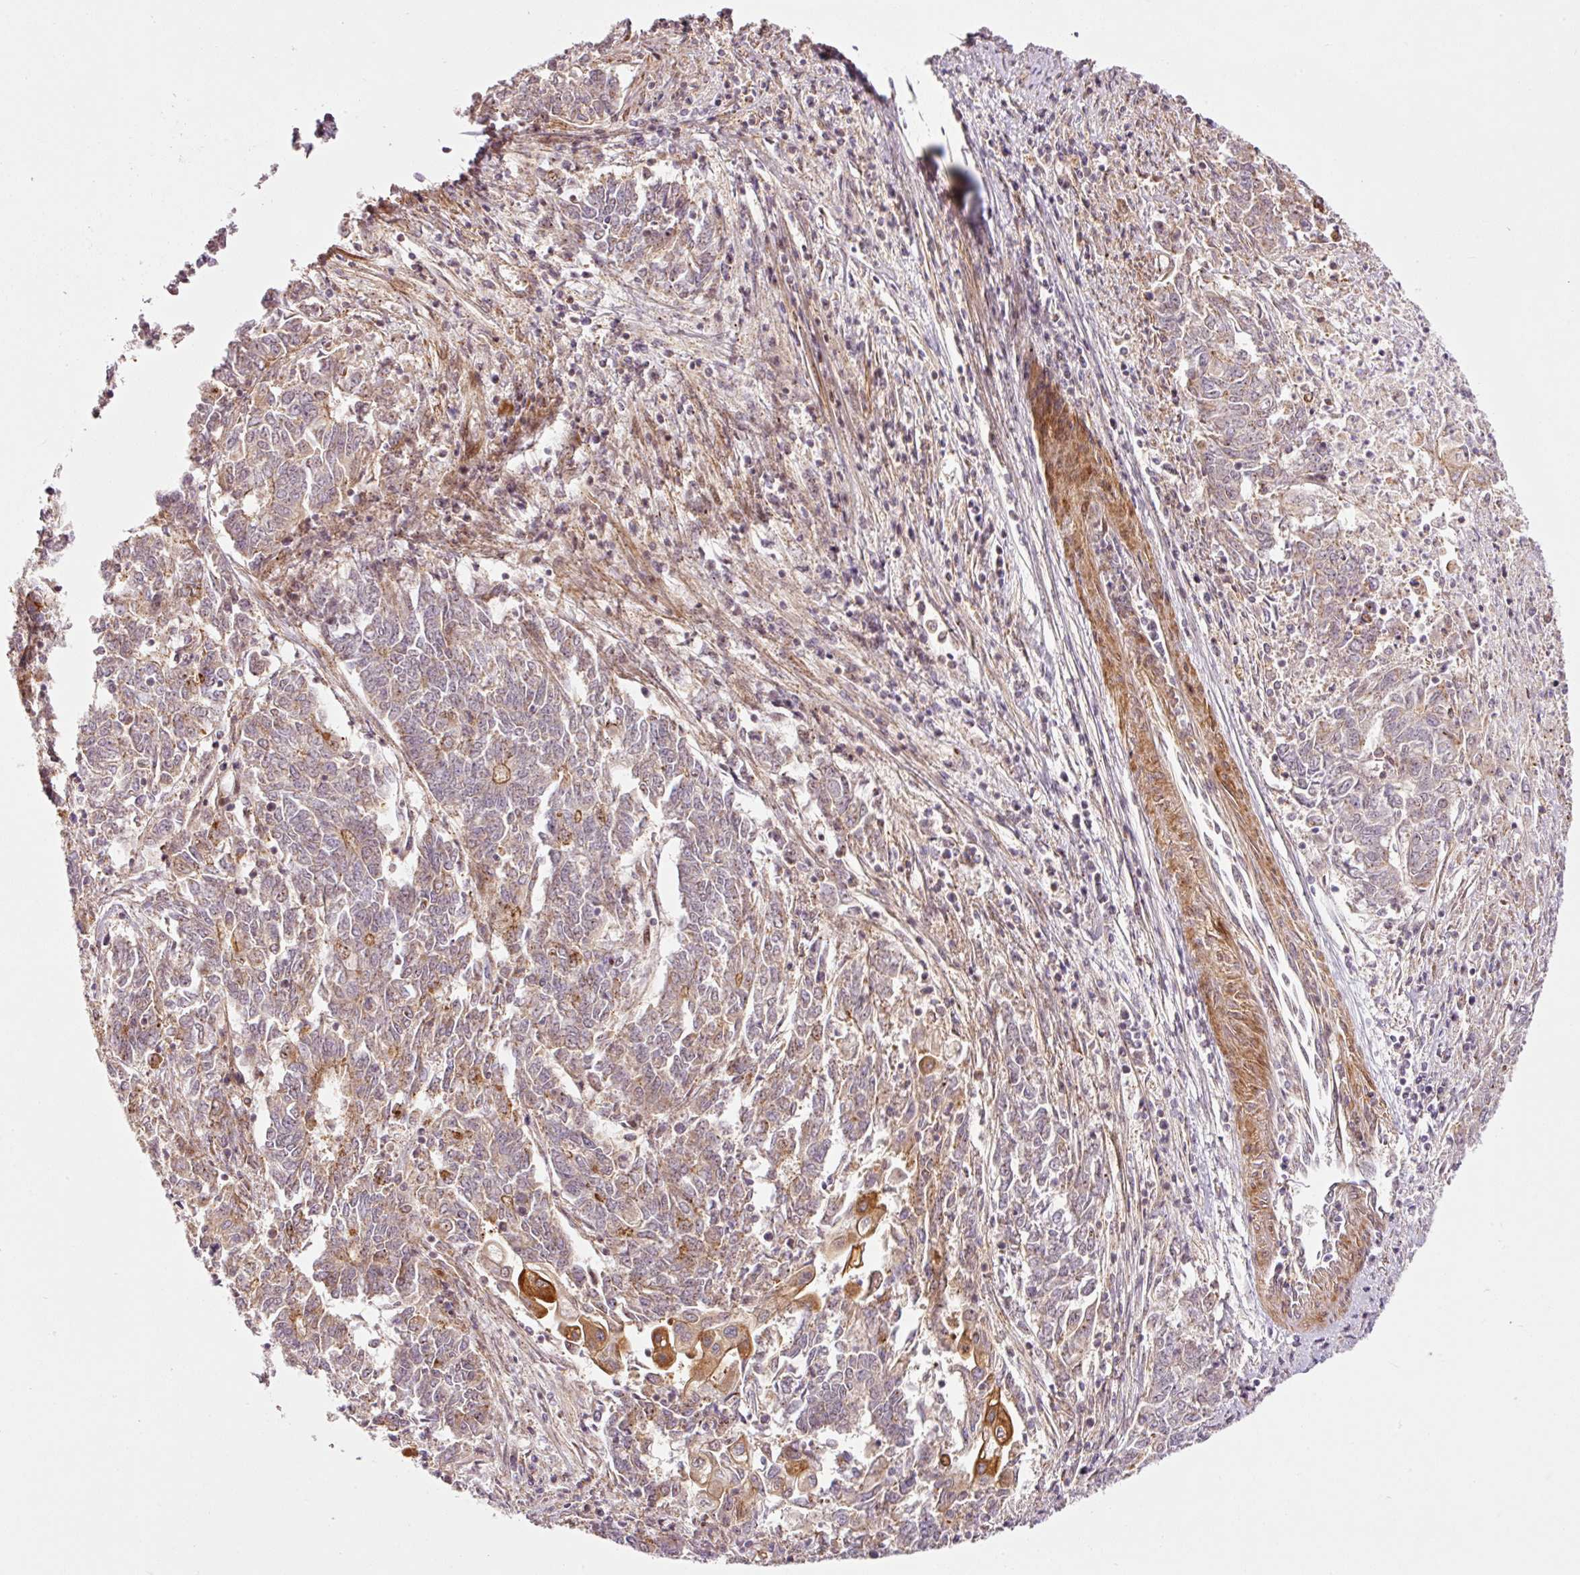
{"staining": {"intensity": "moderate", "quantity": "<25%", "location": "cytoplasmic/membranous"}, "tissue": "endometrial cancer", "cell_type": "Tumor cells", "image_type": "cancer", "snomed": [{"axis": "morphology", "description": "Adenocarcinoma, NOS"}, {"axis": "topography", "description": "Endometrium"}], "caption": "IHC micrograph of neoplastic tissue: human endometrial adenocarcinoma stained using IHC exhibits low levels of moderate protein expression localized specifically in the cytoplasmic/membranous of tumor cells, appearing as a cytoplasmic/membranous brown color.", "gene": "ANKRD20A1", "patient": {"sex": "female", "age": 54}}